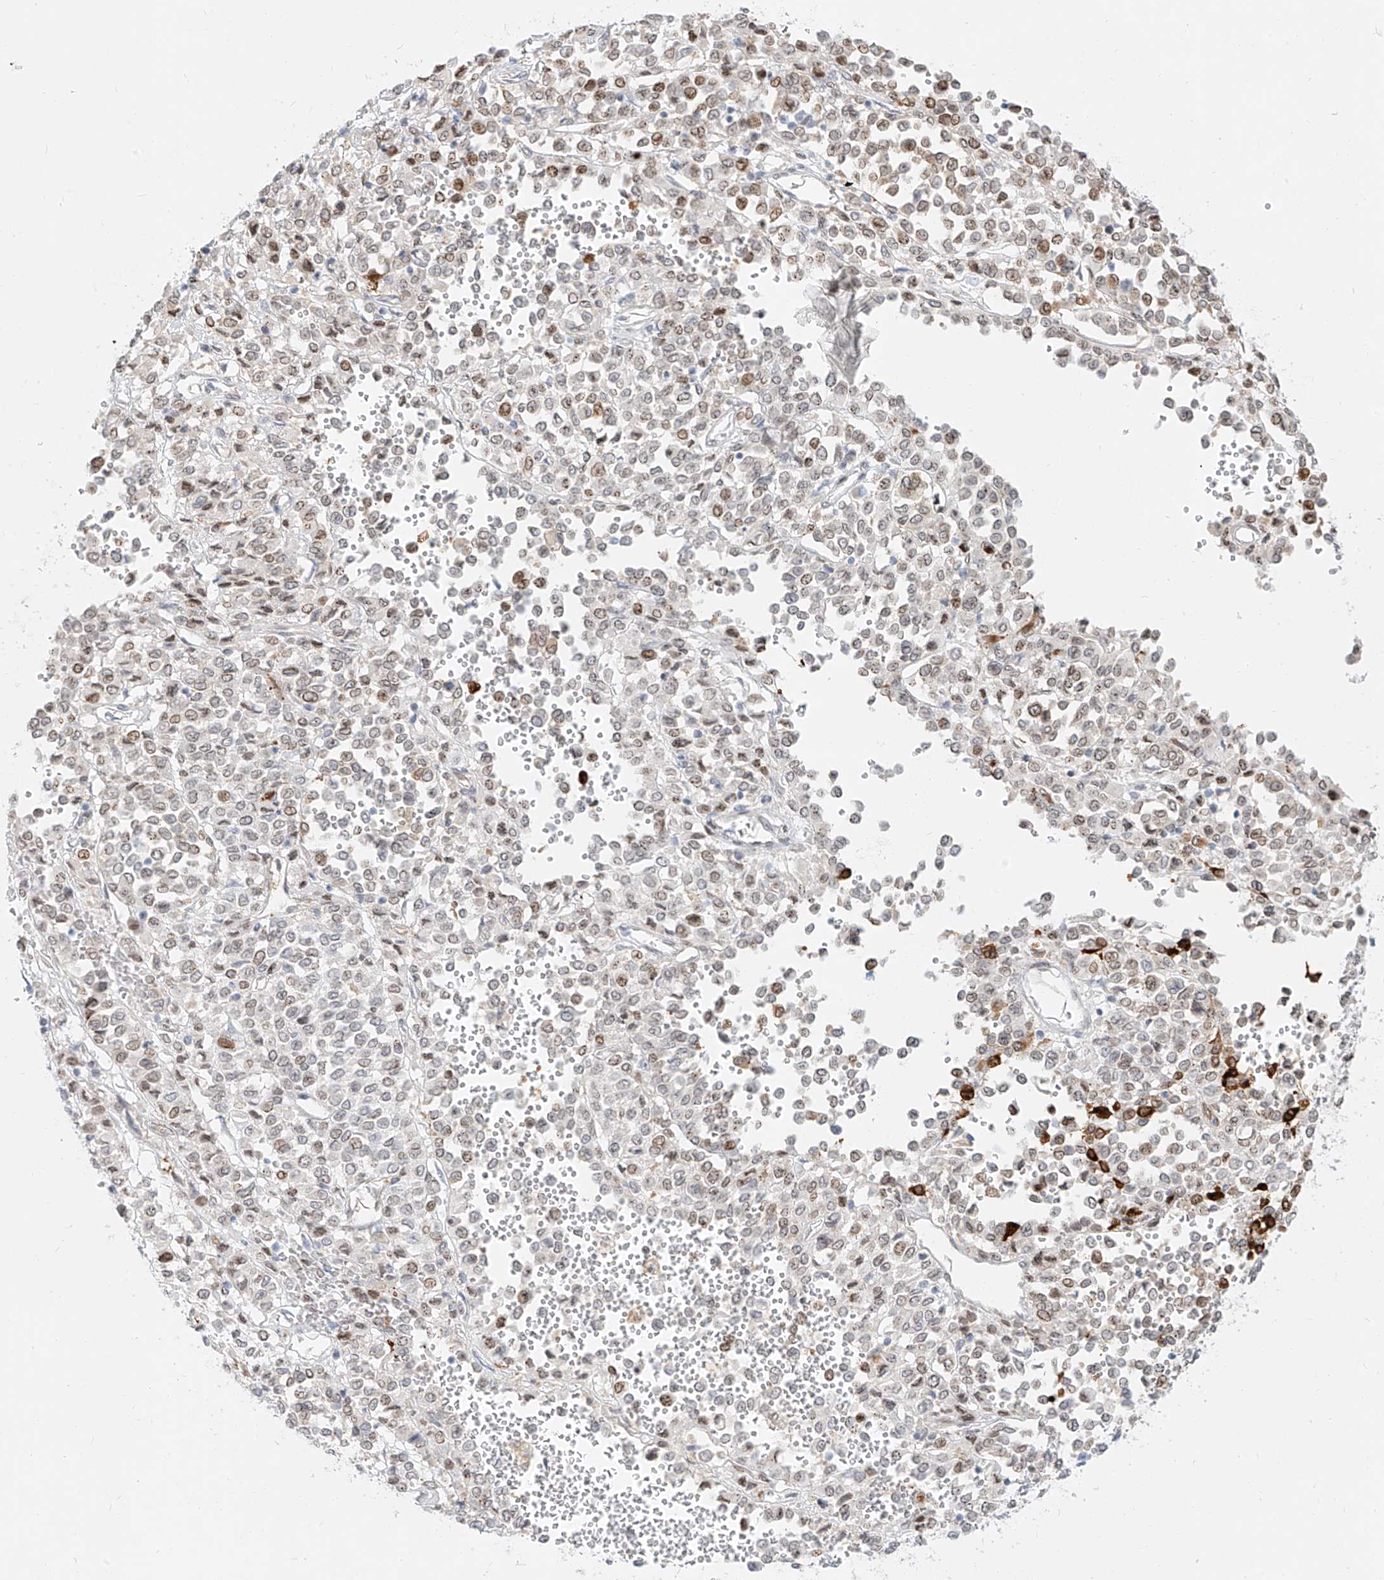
{"staining": {"intensity": "moderate", "quantity": "<25%", "location": "nuclear"}, "tissue": "melanoma", "cell_type": "Tumor cells", "image_type": "cancer", "snomed": [{"axis": "morphology", "description": "Malignant melanoma, Metastatic site"}, {"axis": "topography", "description": "Pancreas"}], "caption": "Brown immunohistochemical staining in human melanoma reveals moderate nuclear expression in about <25% of tumor cells.", "gene": "NHSL1", "patient": {"sex": "female", "age": 30}}